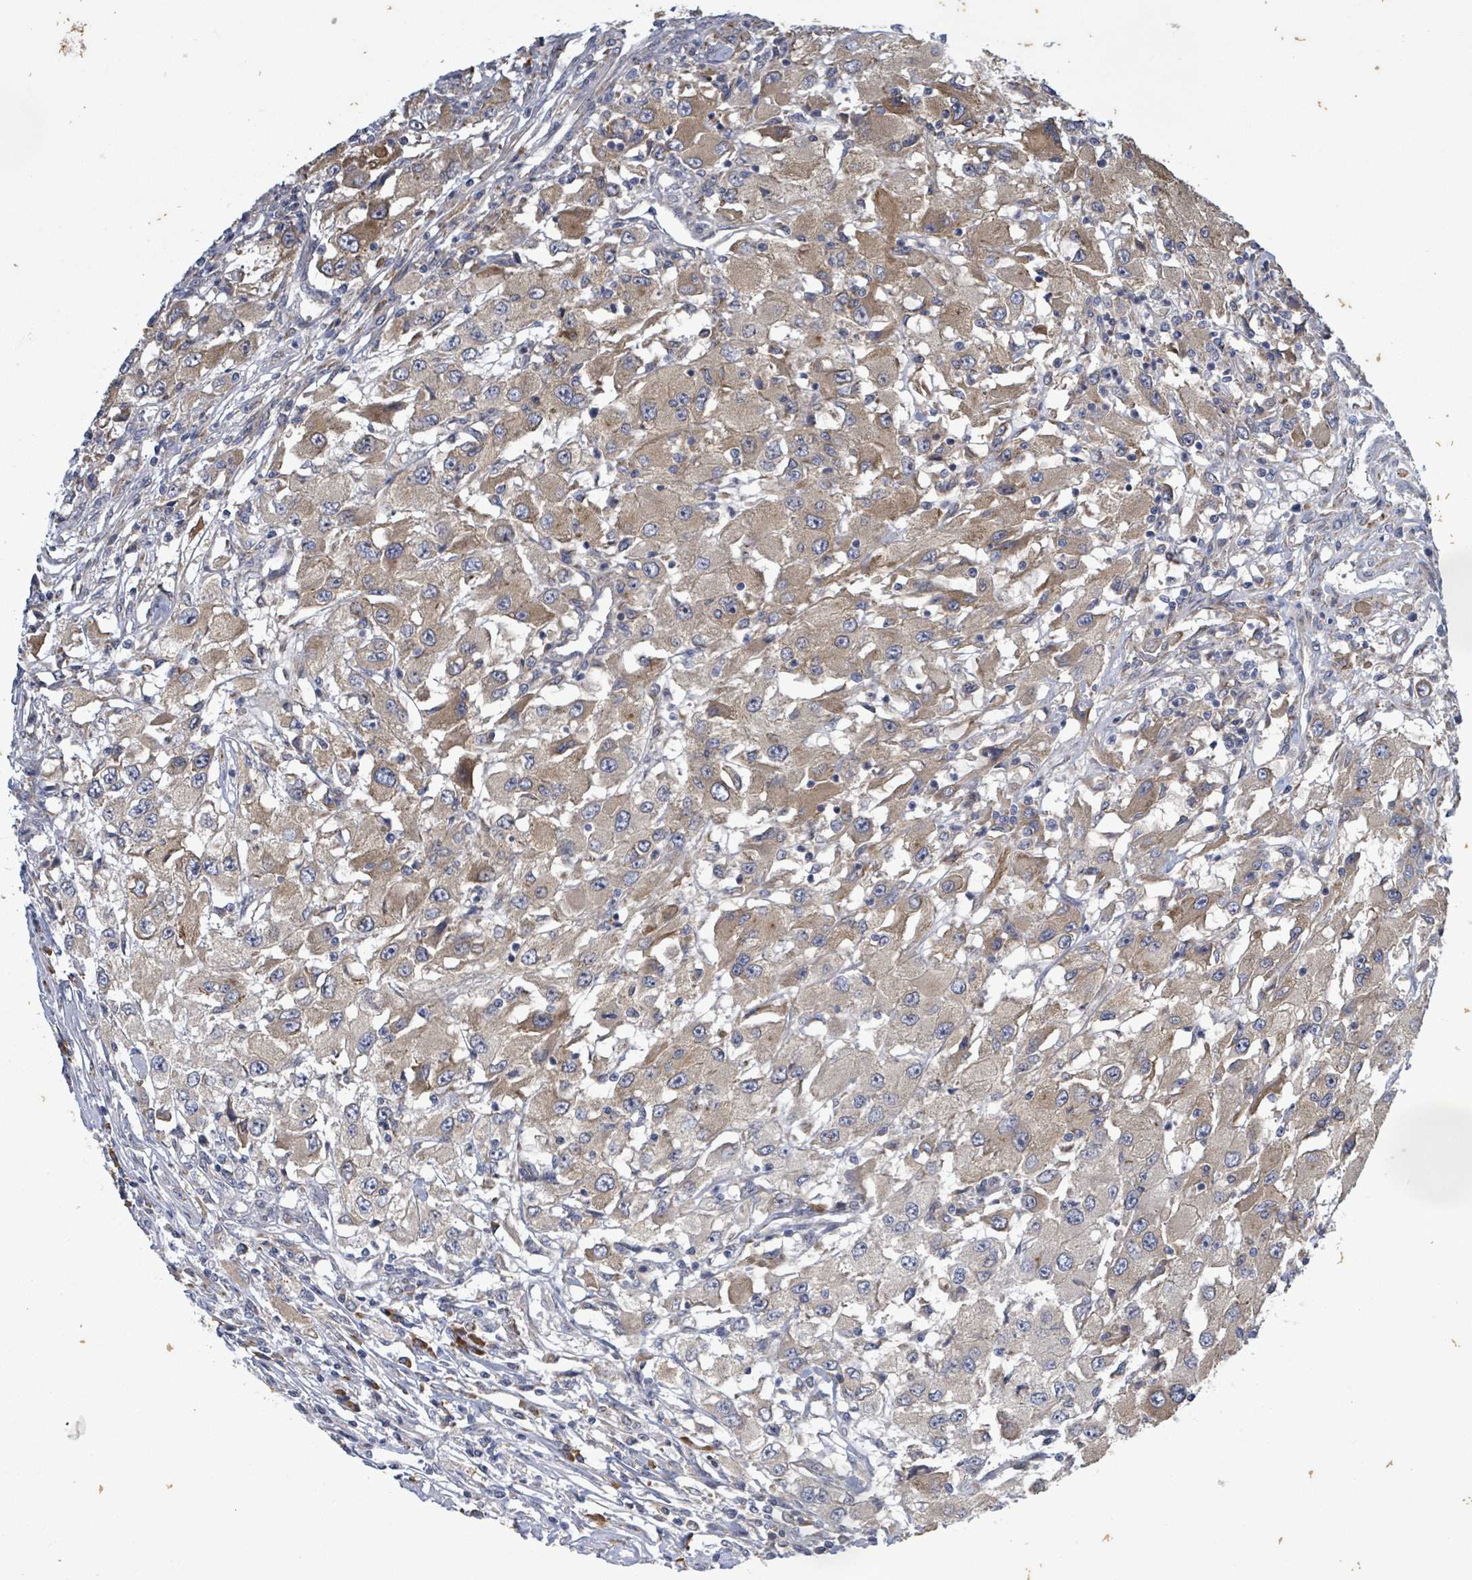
{"staining": {"intensity": "moderate", "quantity": "25%-75%", "location": "cytoplasmic/membranous"}, "tissue": "renal cancer", "cell_type": "Tumor cells", "image_type": "cancer", "snomed": [{"axis": "morphology", "description": "Adenocarcinoma, NOS"}, {"axis": "topography", "description": "Kidney"}], "caption": "Renal cancer (adenocarcinoma) tissue exhibits moderate cytoplasmic/membranous expression in about 25%-75% of tumor cells", "gene": "ATP13A1", "patient": {"sex": "female", "age": 67}}